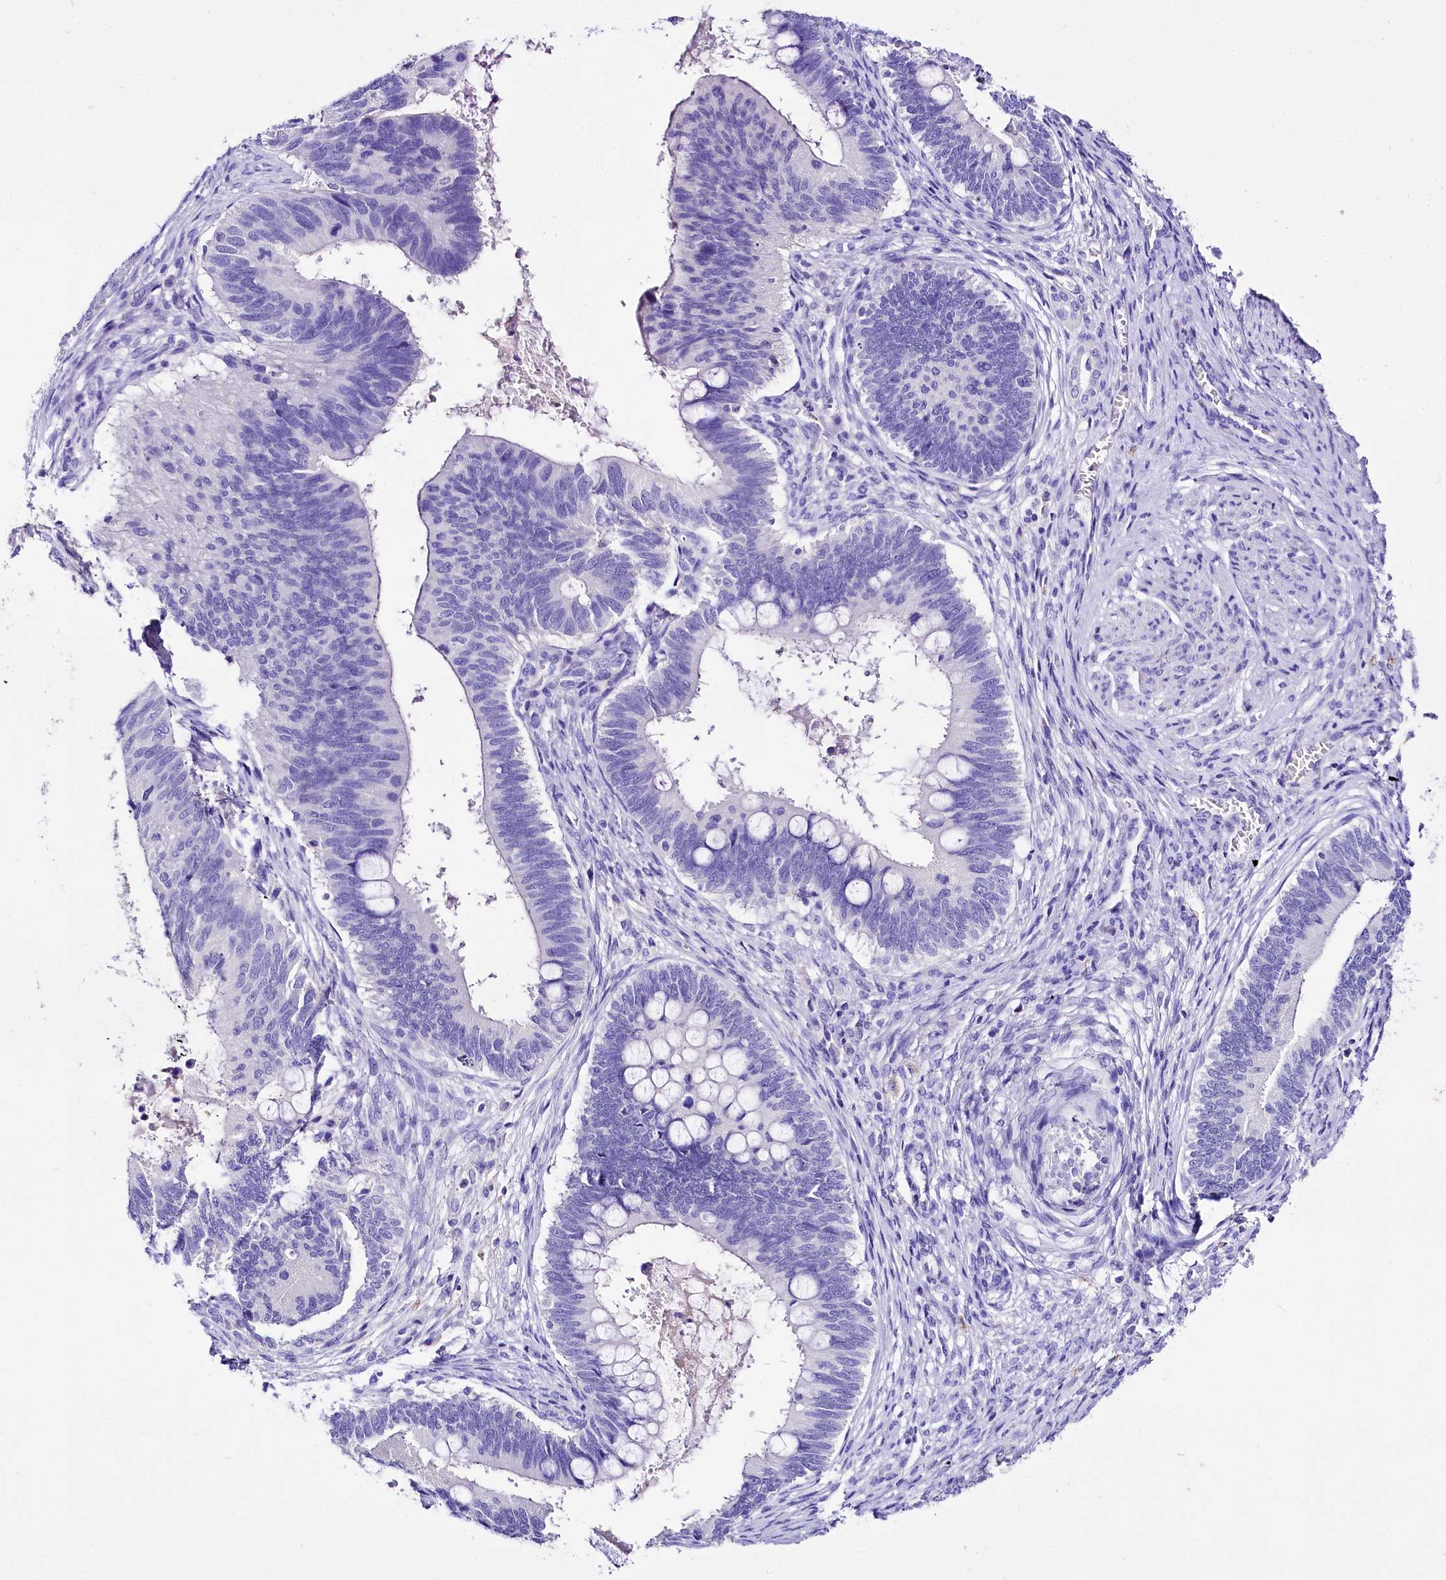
{"staining": {"intensity": "negative", "quantity": "none", "location": "none"}, "tissue": "cervical cancer", "cell_type": "Tumor cells", "image_type": "cancer", "snomed": [{"axis": "morphology", "description": "Adenocarcinoma, NOS"}, {"axis": "topography", "description": "Cervix"}], "caption": "DAB (3,3'-diaminobenzidine) immunohistochemical staining of human adenocarcinoma (cervical) reveals no significant positivity in tumor cells.", "gene": "A2ML1", "patient": {"sex": "female", "age": 42}}